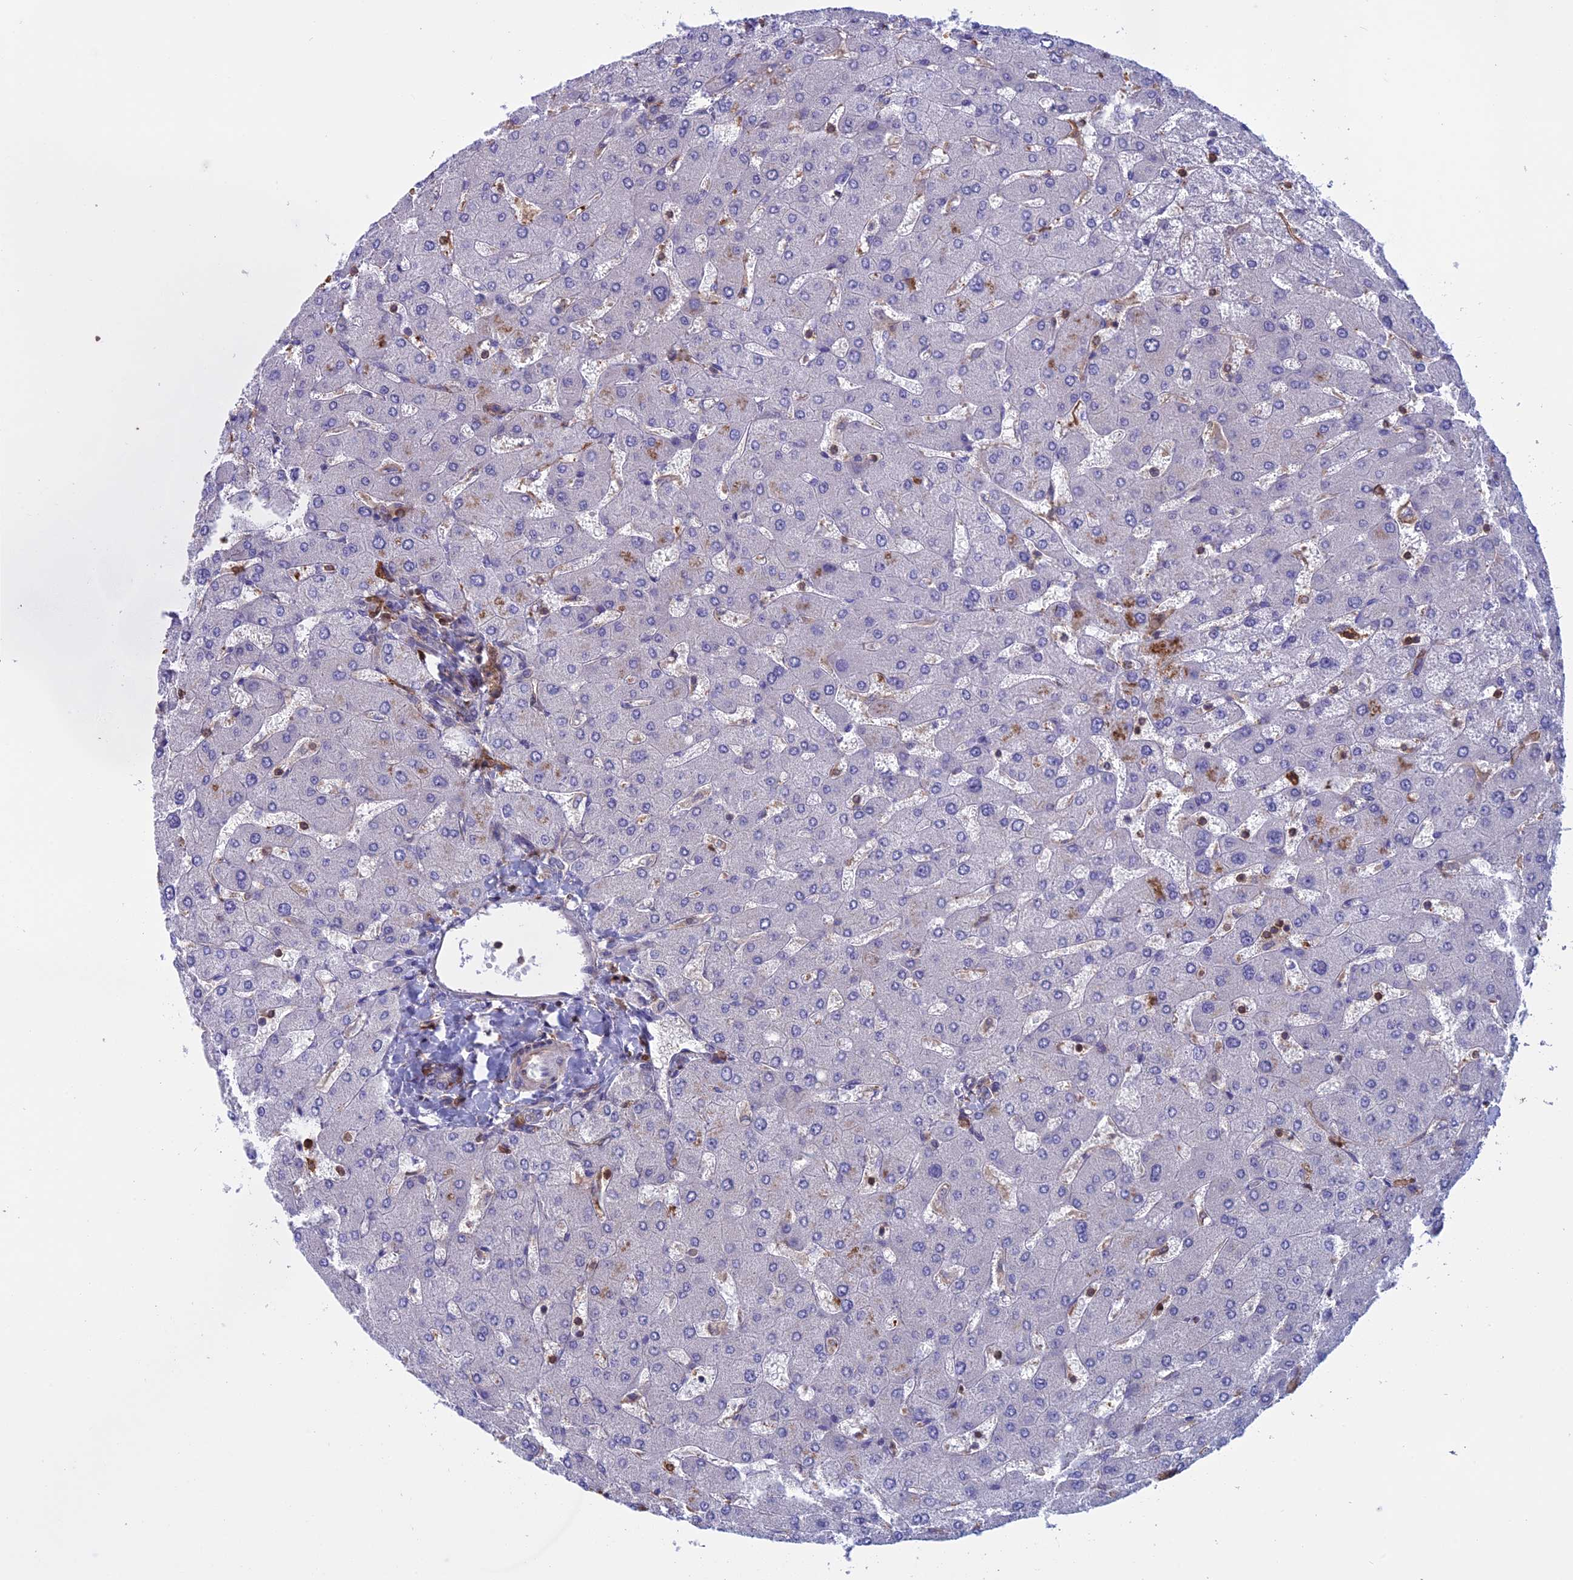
{"staining": {"intensity": "weak", "quantity": "<25%", "location": "cytoplasmic/membranous"}, "tissue": "liver", "cell_type": "Cholangiocytes", "image_type": "normal", "snomed": [{"axis": "morphology", "description": "Normal tissue, NOS"}, {"axis": "topography", "description": "Liver"}], "caption": "IHC histopathology image of normal liver stained for a protein (brown), which shows no staining in cholangiocytes. (DAB (3,3'-diaminobenzidine) immunohistochemistry visualized using brightfield microscopy, high magnification).", "gene": "ARHGAP18", "patient": {"sex": "male", "age": 55}}